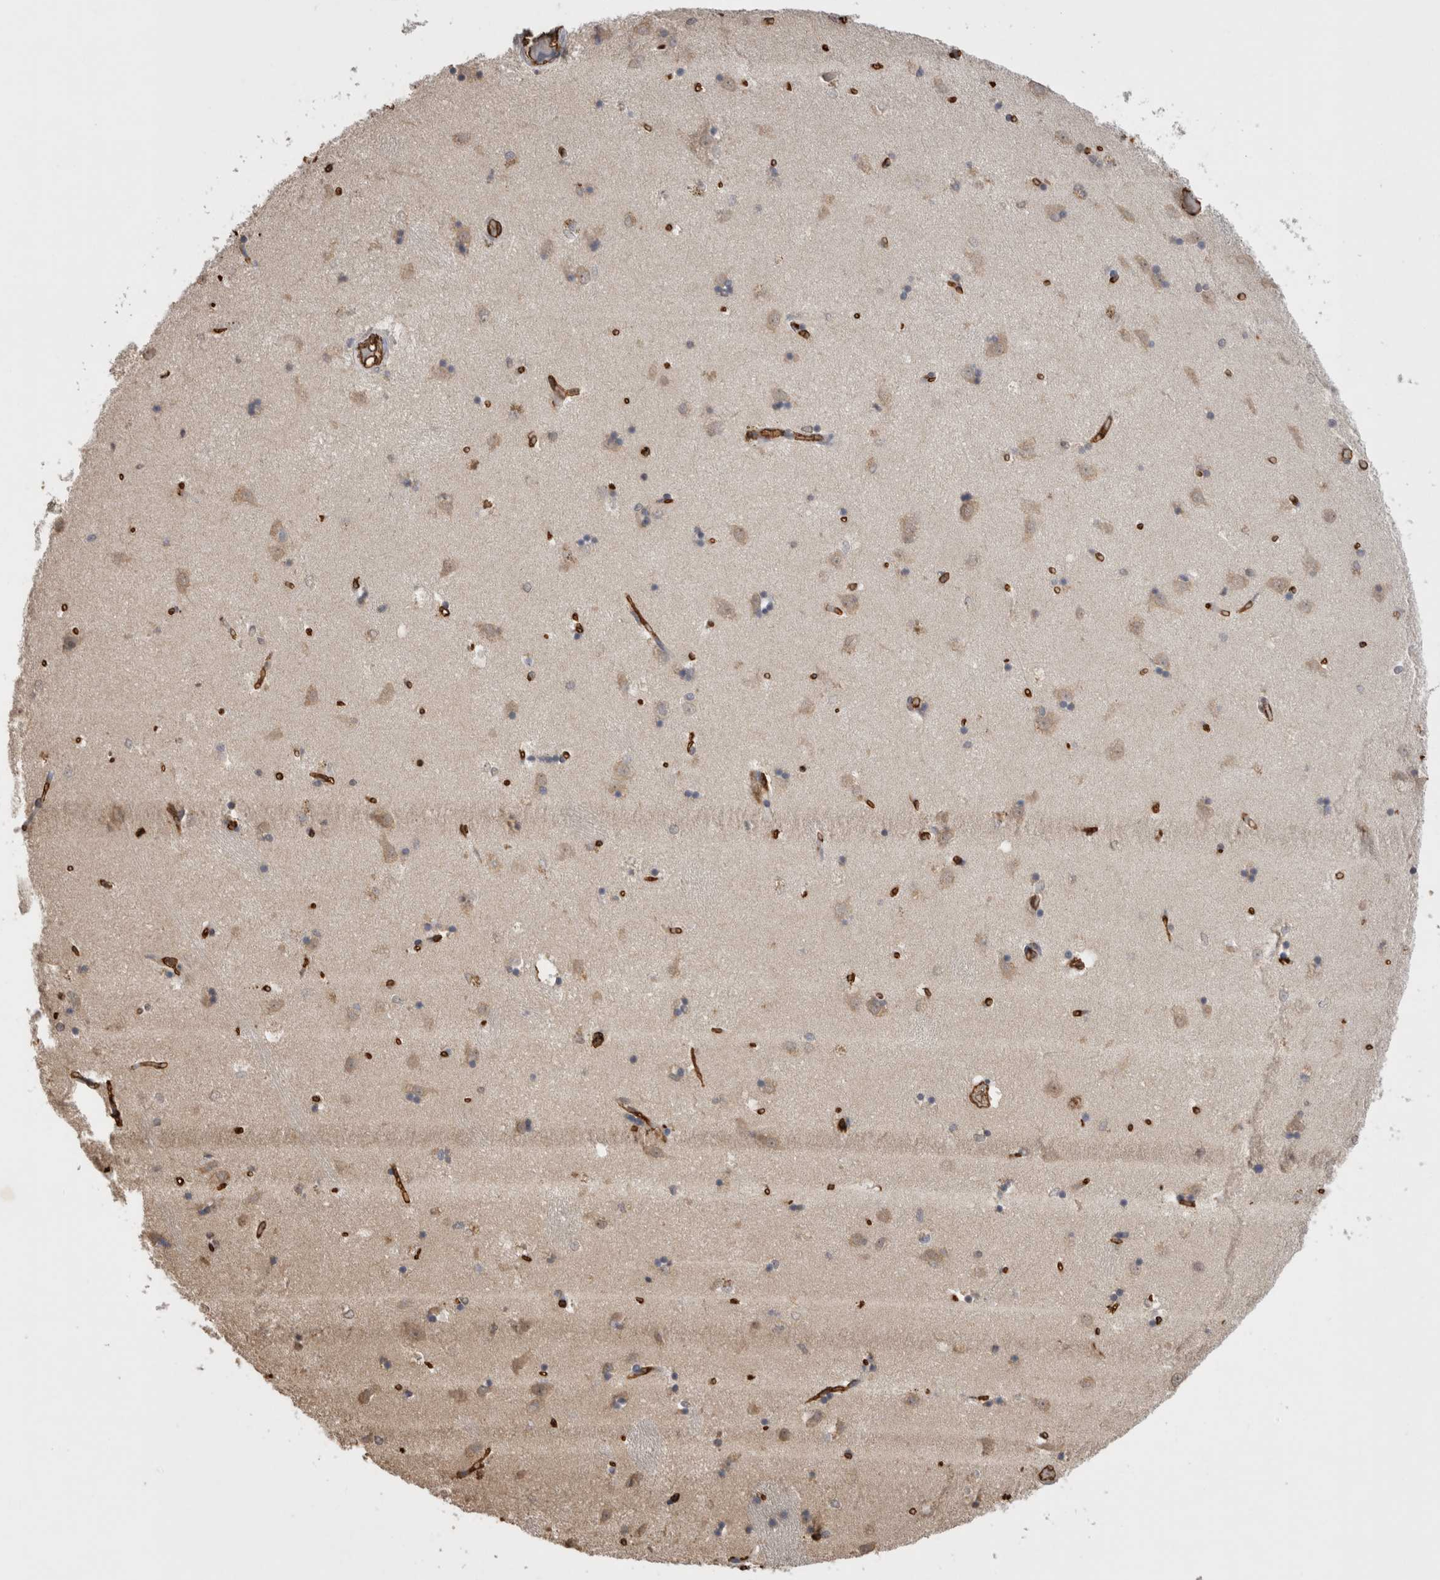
{"staining": {"intensity": "negative", "quantity": "none", "location": "none"}, "tissue": "caudate", "cell_type": "Glial cells", "image_type": "normal", "snomed": [{"axis": "morphology", "description": "Normal tissue, NOS"}, {"axis": "topography", "description": "Lateral ventricle wall"}], "caption": "The IHC histopathology image has no significant staining in glial cells of caudate.", "gene": "IL27", "patient": {"sex": "male", "age": 45}}